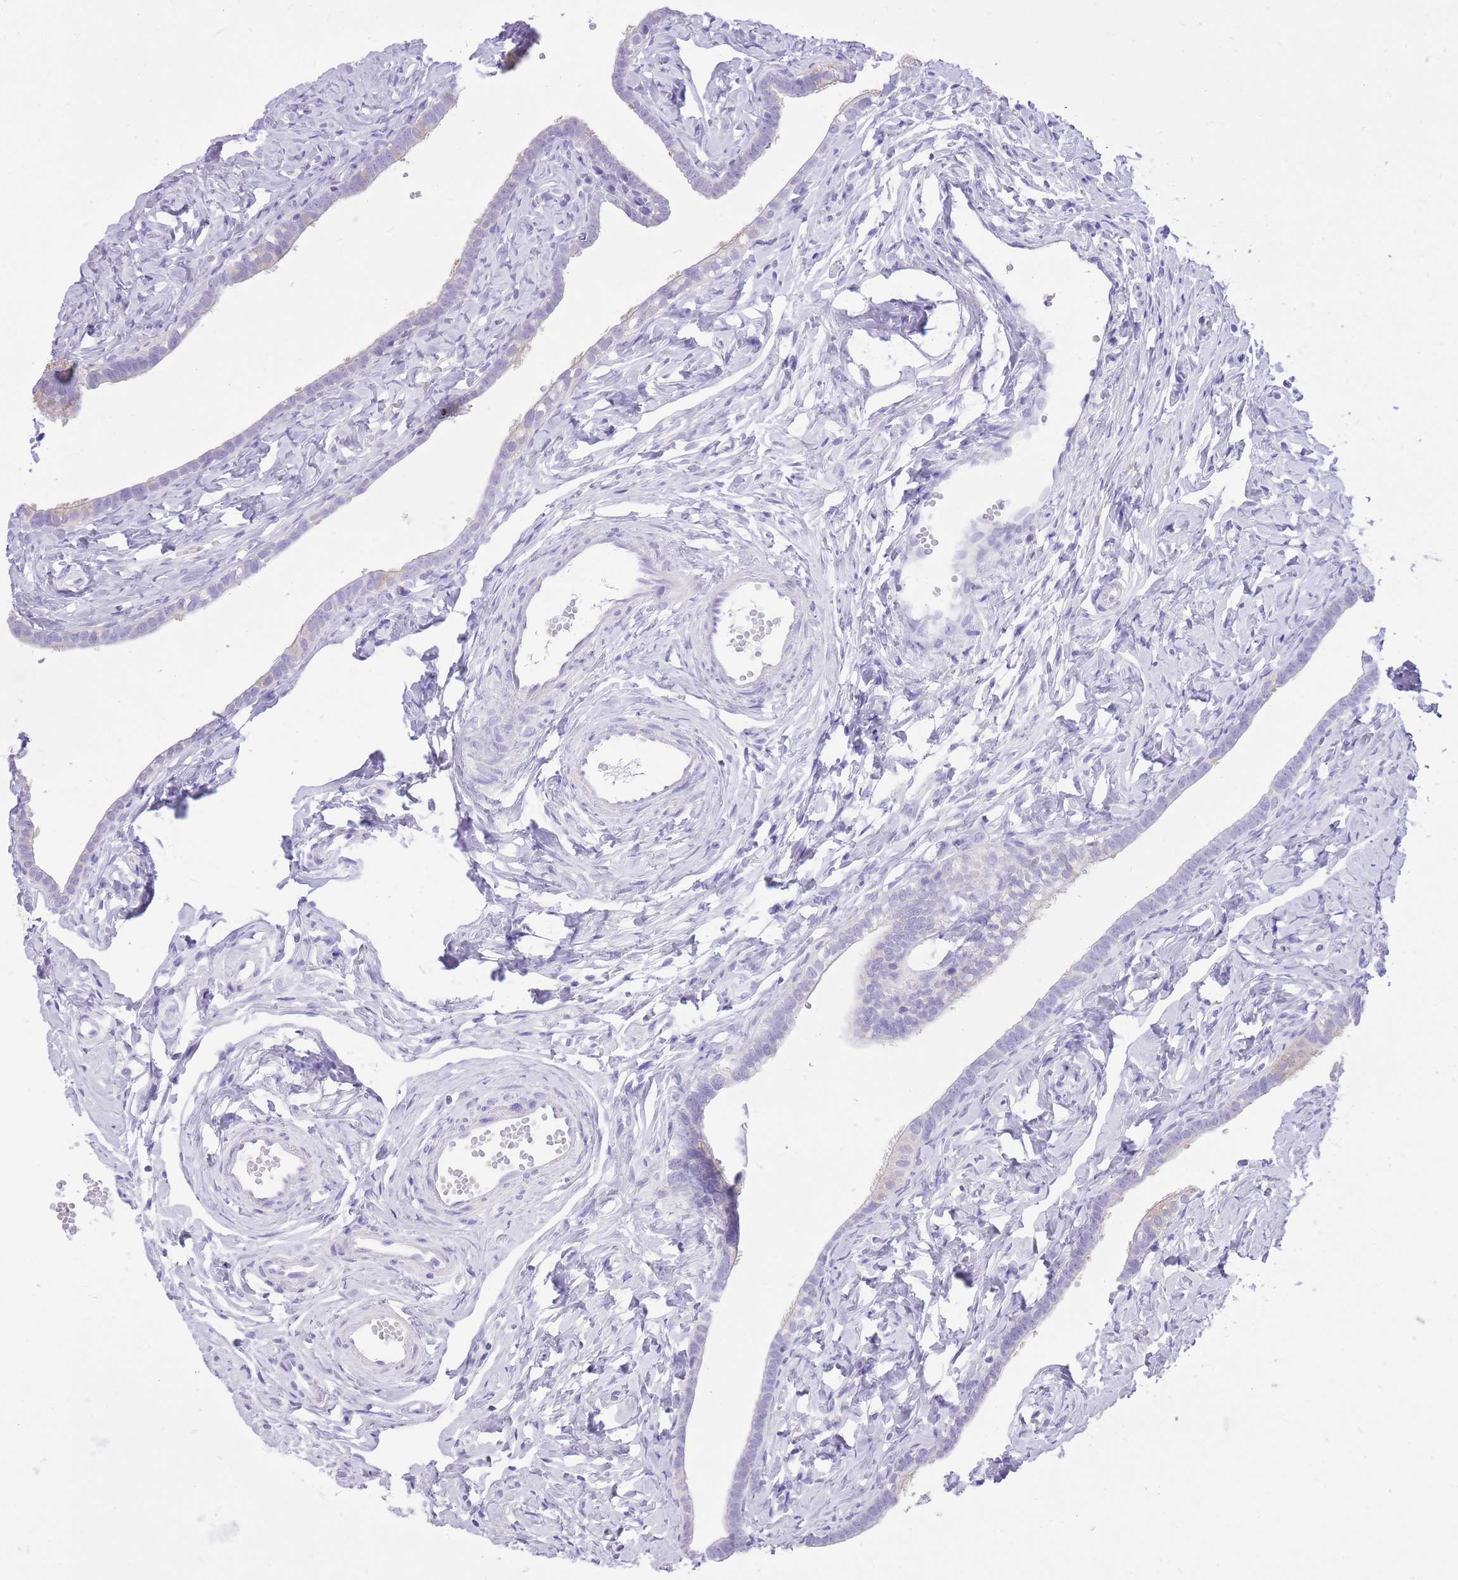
{"staining": {"intensity": "negative", "quantity": "none", "location": "none"}, "tissue": "fallopian tube", "cell_type": "Glandular cells", "image_type": "normal", "snomed": [{"axis": "morphology", "description": "Normal tissue, NOS"}, {"axis": "topography", "description": "Fallopian tube"}], "caption": "An IHC photomicrograph of benign fallopian tube is shown. There is no staining in glandular cells of fallopian tube.", "gene": "SLC4A4", "patient": {"sex": "female", "age": 66}}